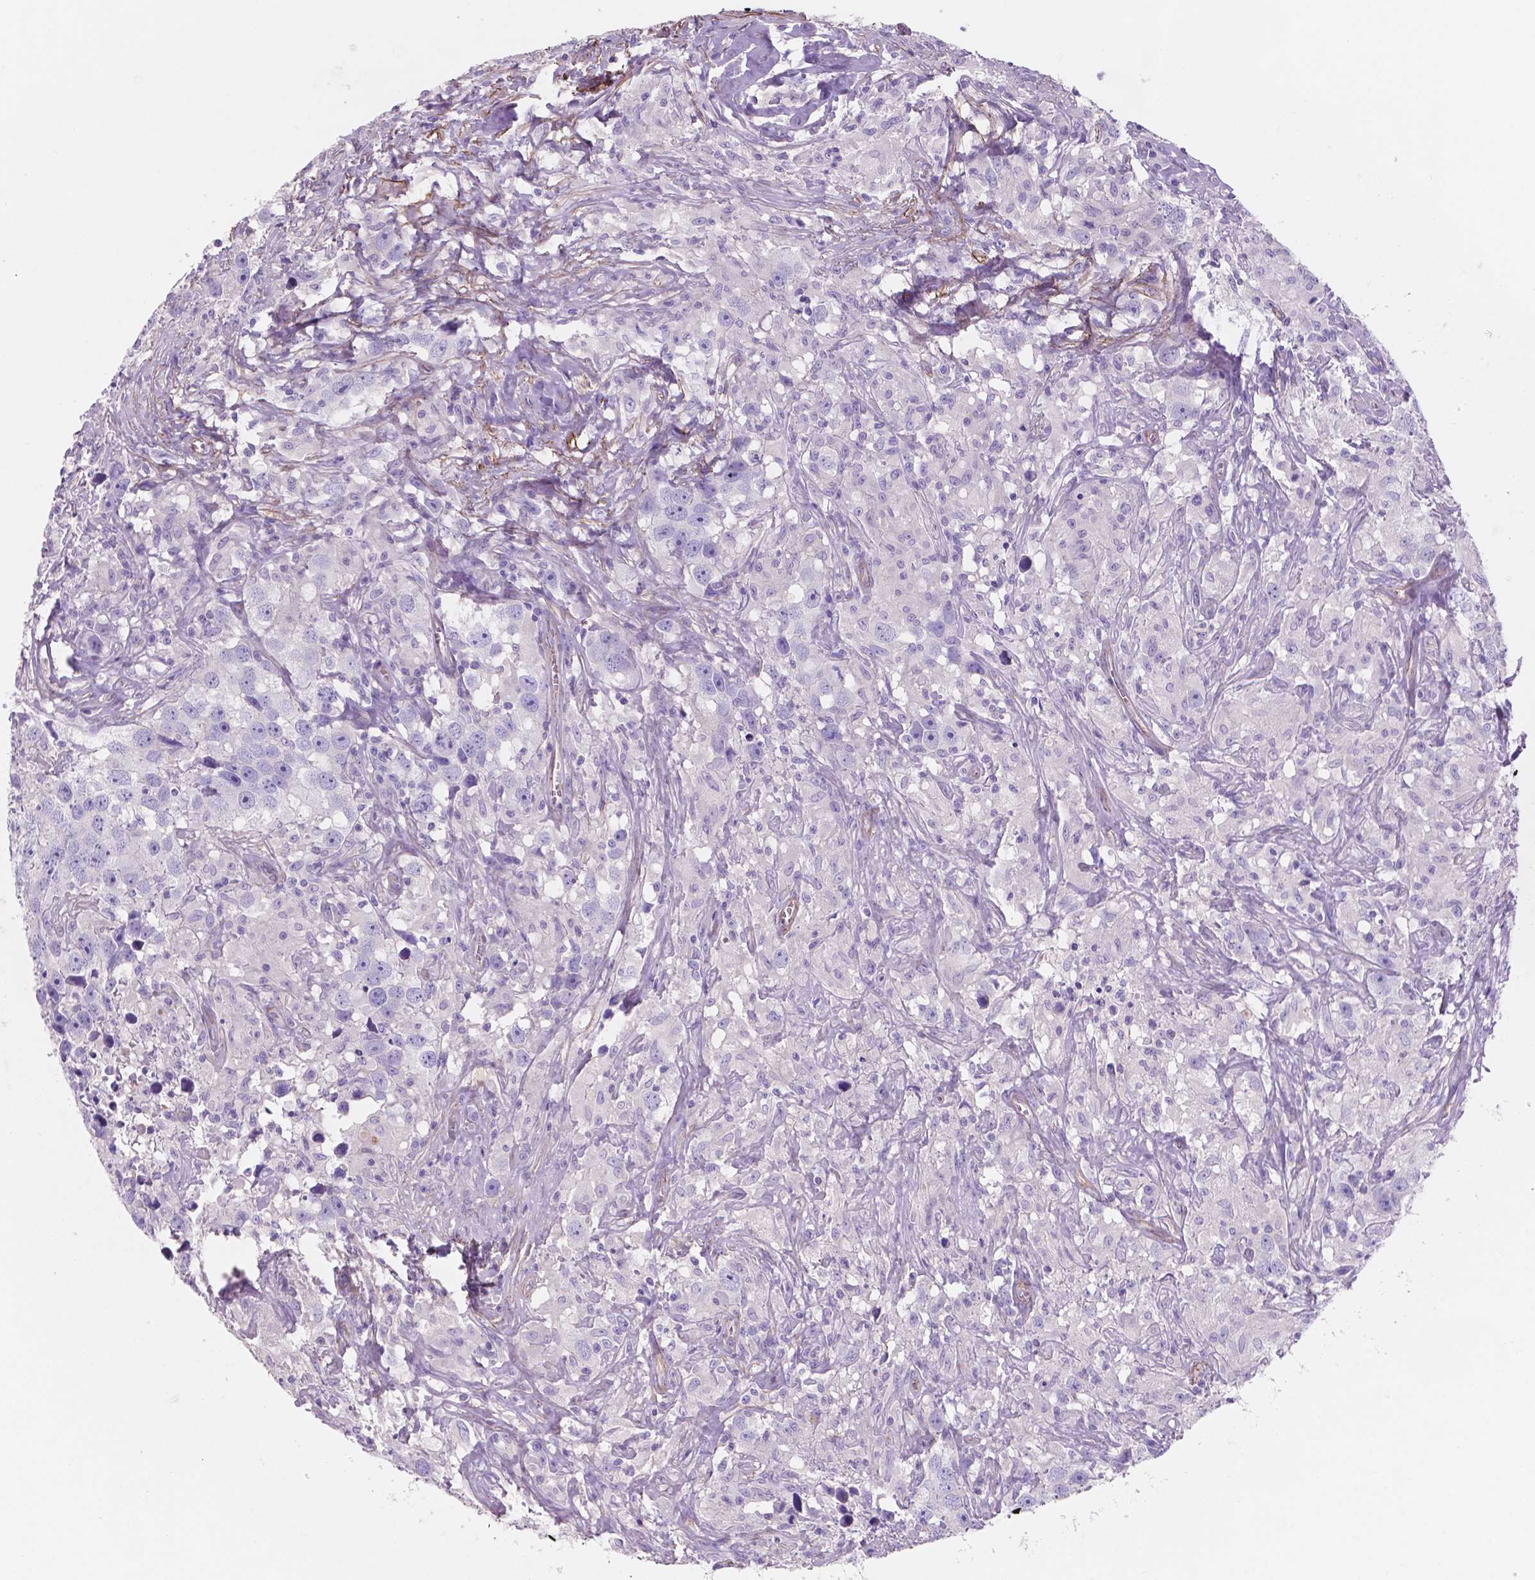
{"staining": {"intensity": "negative", "quantity": "none", "location": "none"}, "tissue": "testis cancer", "cell_type": "Tumor cells", "image_type": "cancer", "snomed": [{"axis": "morphology", "description": "Seminoma, NOS"}, {"axis": "topography", "description": "Testis"}], "caption": "Tumor cells show no significant staining in seminoma (testis).", "gene": "TOR2A", "patient": {"sex": "male", "age": 49}}